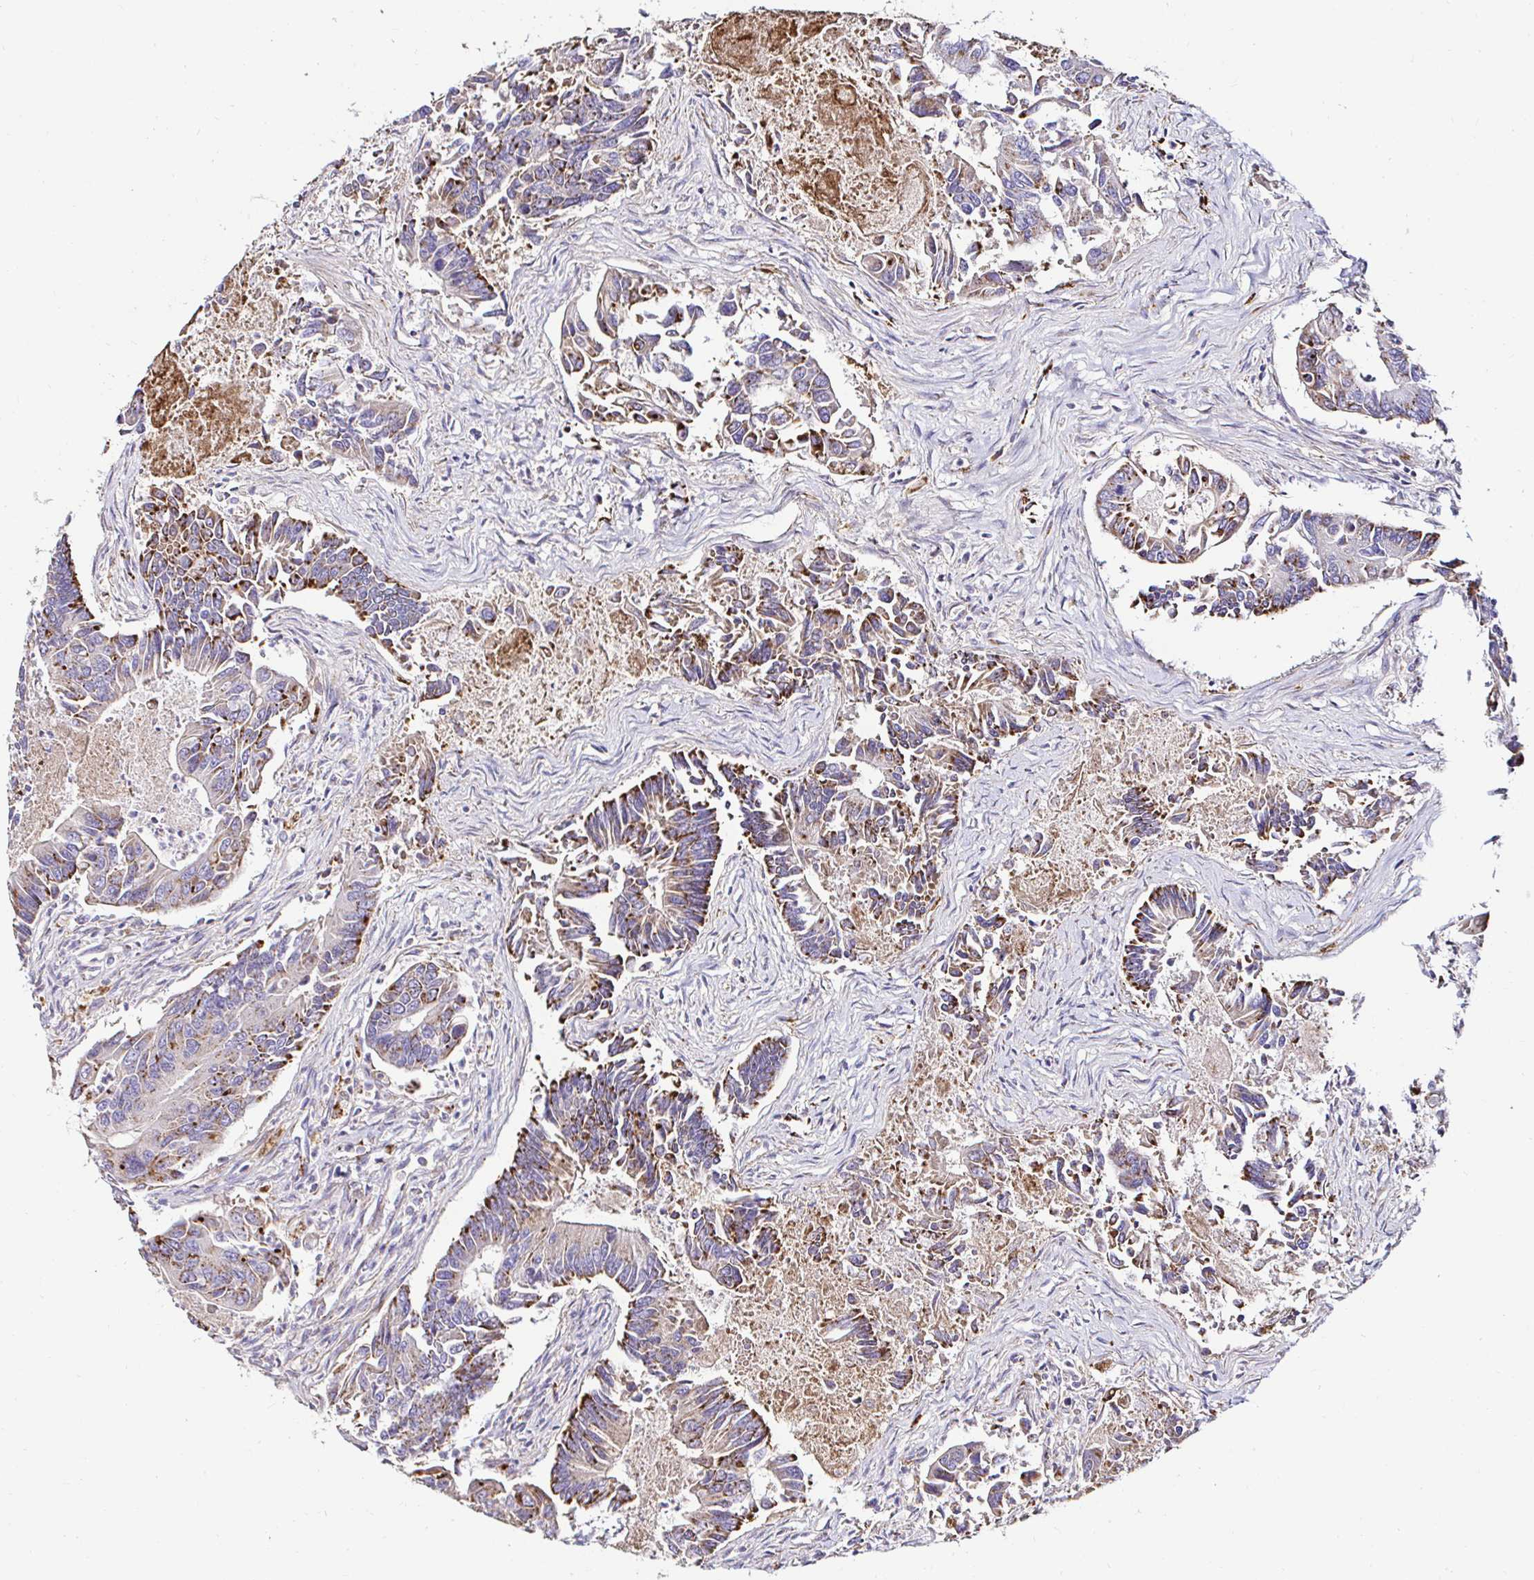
{"staining": {"intensity": "moderate", "quantity": "25%-75%", "location": "cytoplasmic/membranous"}, "tissue": "colorectal cancer", "cell_type": "Tumor cells", "image_type": "cancer", "snomed": [{"axis": "morphology", "description": "Adenocarcinoma, NOS"}, {"axis": "topography", "description": "Colon"}], "caption": "Human colorectal adenocarcinoma stained with a brown dye displays moderate cytoplasmic/membranous positive expression in about 25%-75% of tumor cells.", "gene": "GALNS", "patient": {"sex": "female", "age": 67}}